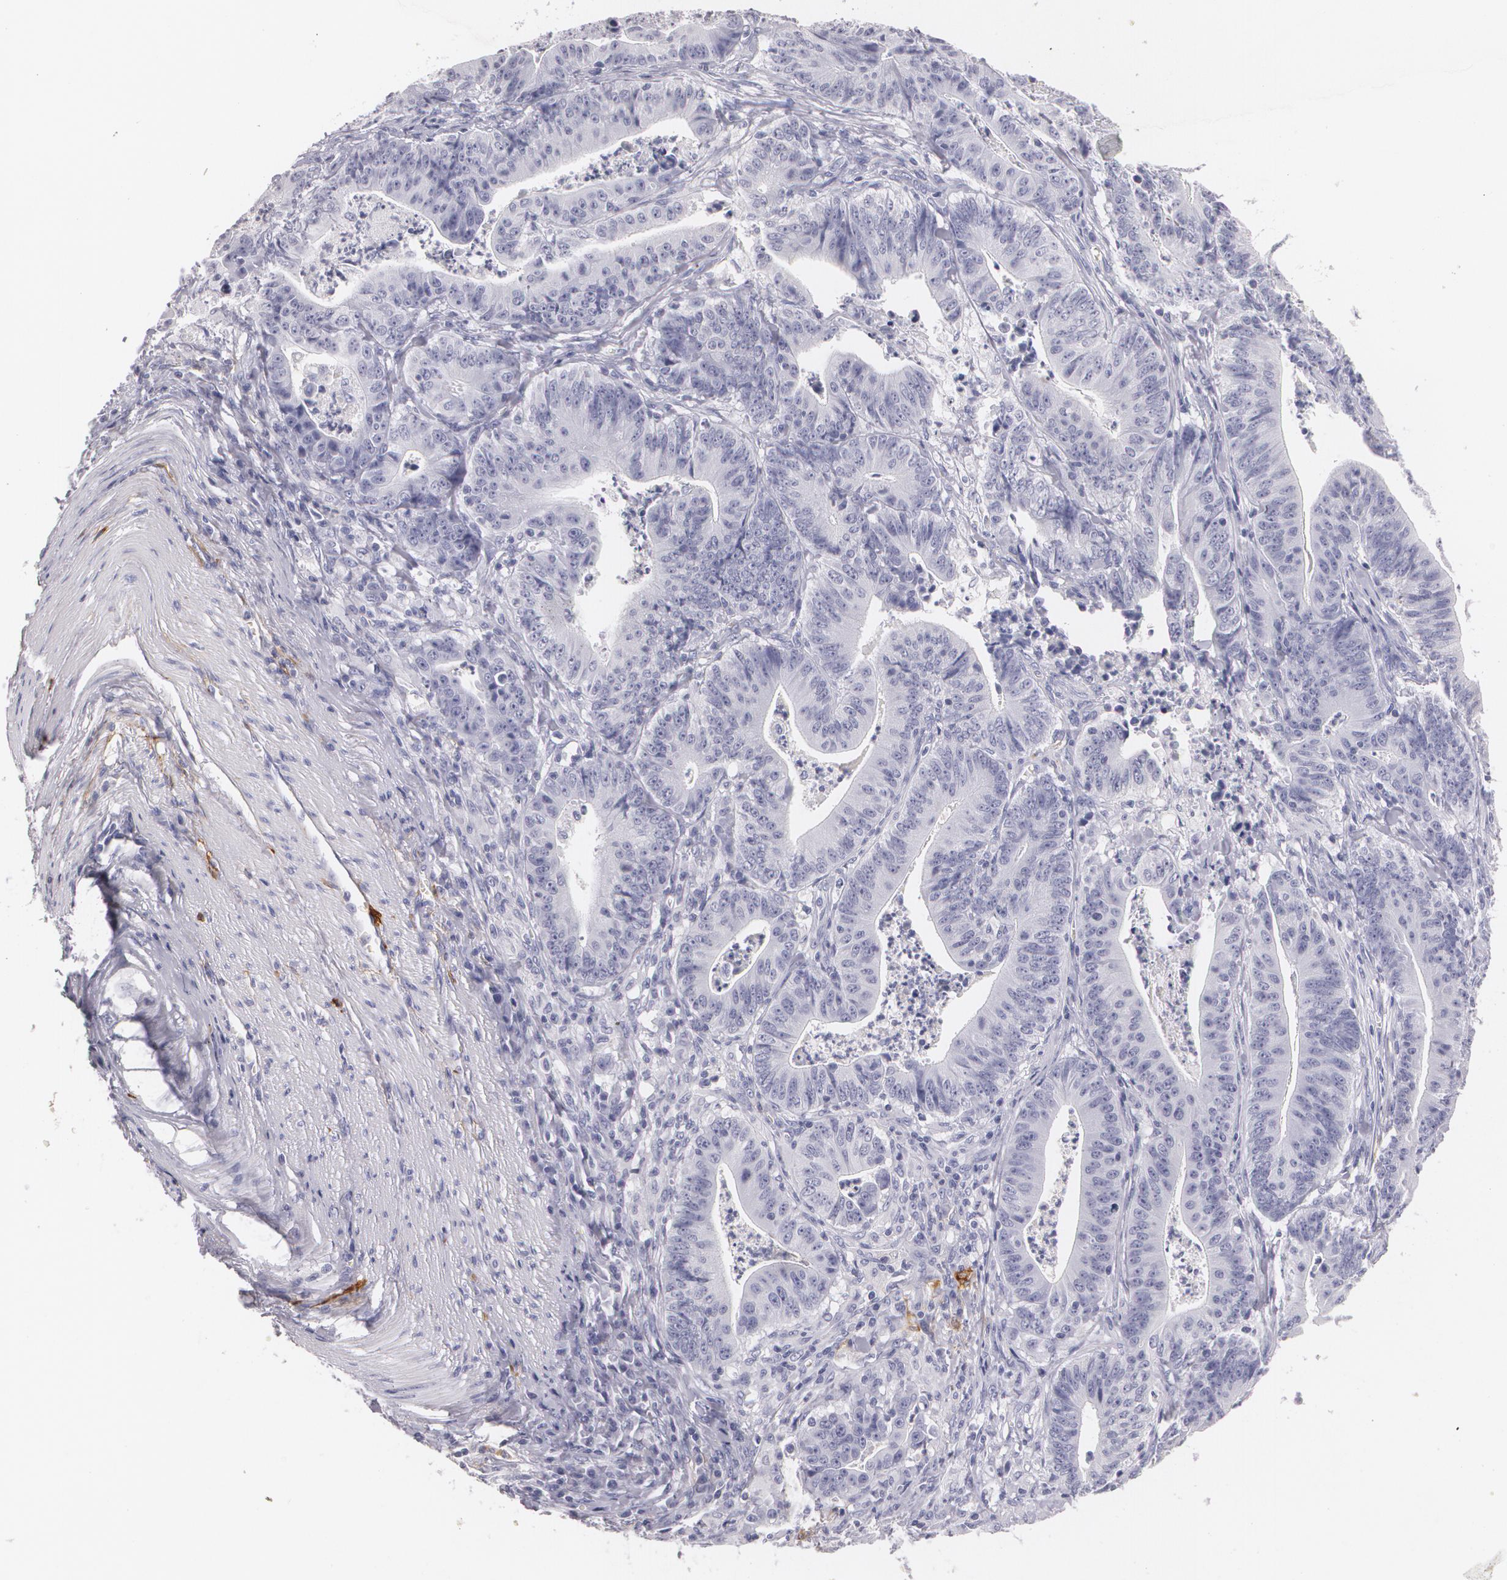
{"staining": {"intensity": "negative", "quantity": "none", "location": "none"}, "tissue": "stomach cancer", "cell_type": "Tumor cells", "image_type": "cancer", "snomed": [{"axis": "morphology", "description": "Adenocarcinoma, NOS"}, {"axis": "topography", "description": "Stomach, lower"}], "caption": "IHC photomicrograph of stomach cancer (adenocarcinoma) stained for a protein (brown), which exhibits no staining in tumor cells.", "gene": "NGFR", "patient": {"sex": "female", "age": 86}}